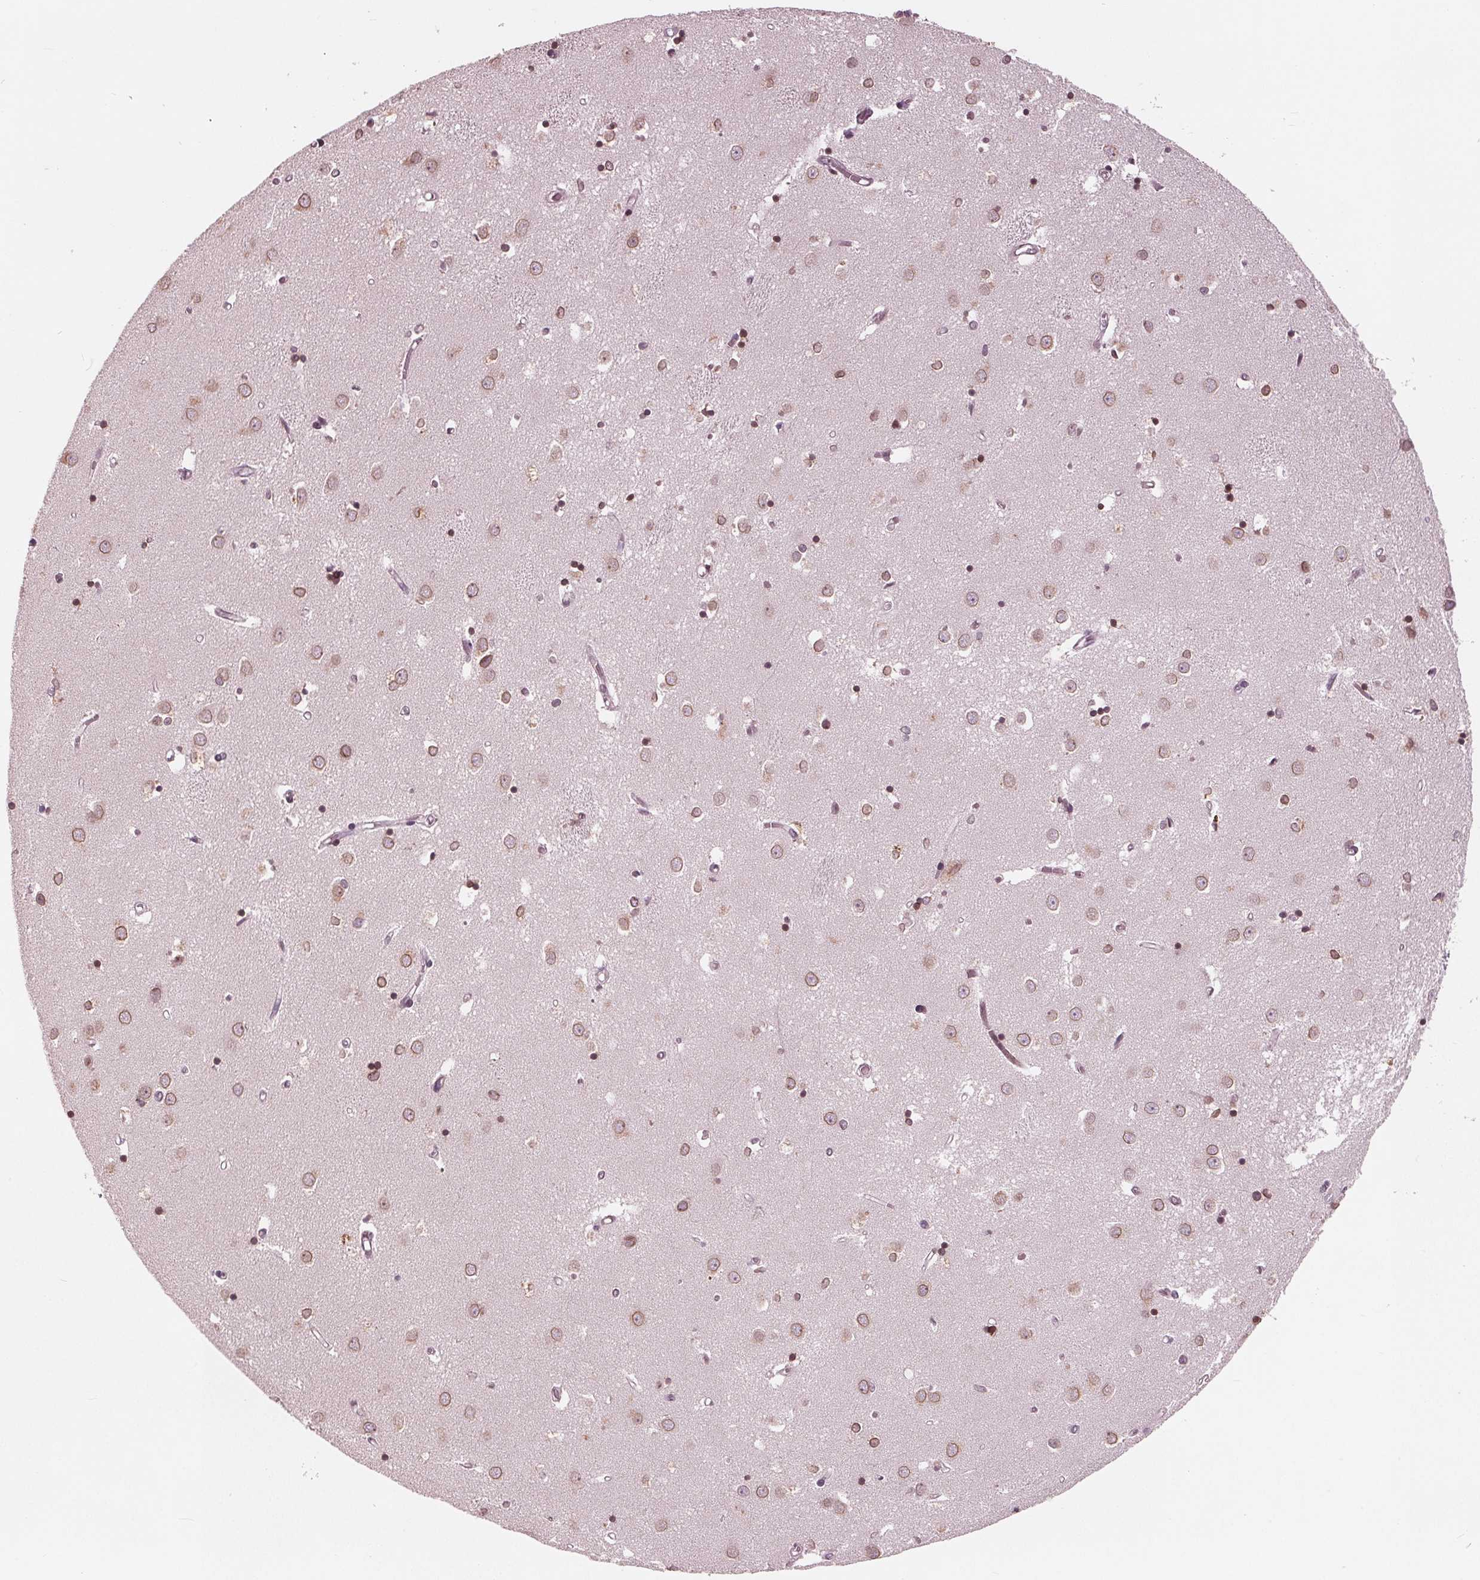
{"staining": {"intensity": "moderate", "quantity": ">75%", "location": "cytoplasmic/membranous,nuclear"}, "tissue": "caudate", "cell_type": "Glial cells", "image_type": "normal", "snomed": [{"axis": "morphology", "description": "Normal tissue, NOS"}, {"axis": "topography", "description": "Lateral ventricle wall"}], "caption": "Benign caudate demonstrates moderate cytoplasmic/membranous,nuclear expression in about >75% of glial cells.", "gene": "NUP210", "patient": {"sex": "male", "age": 54}}